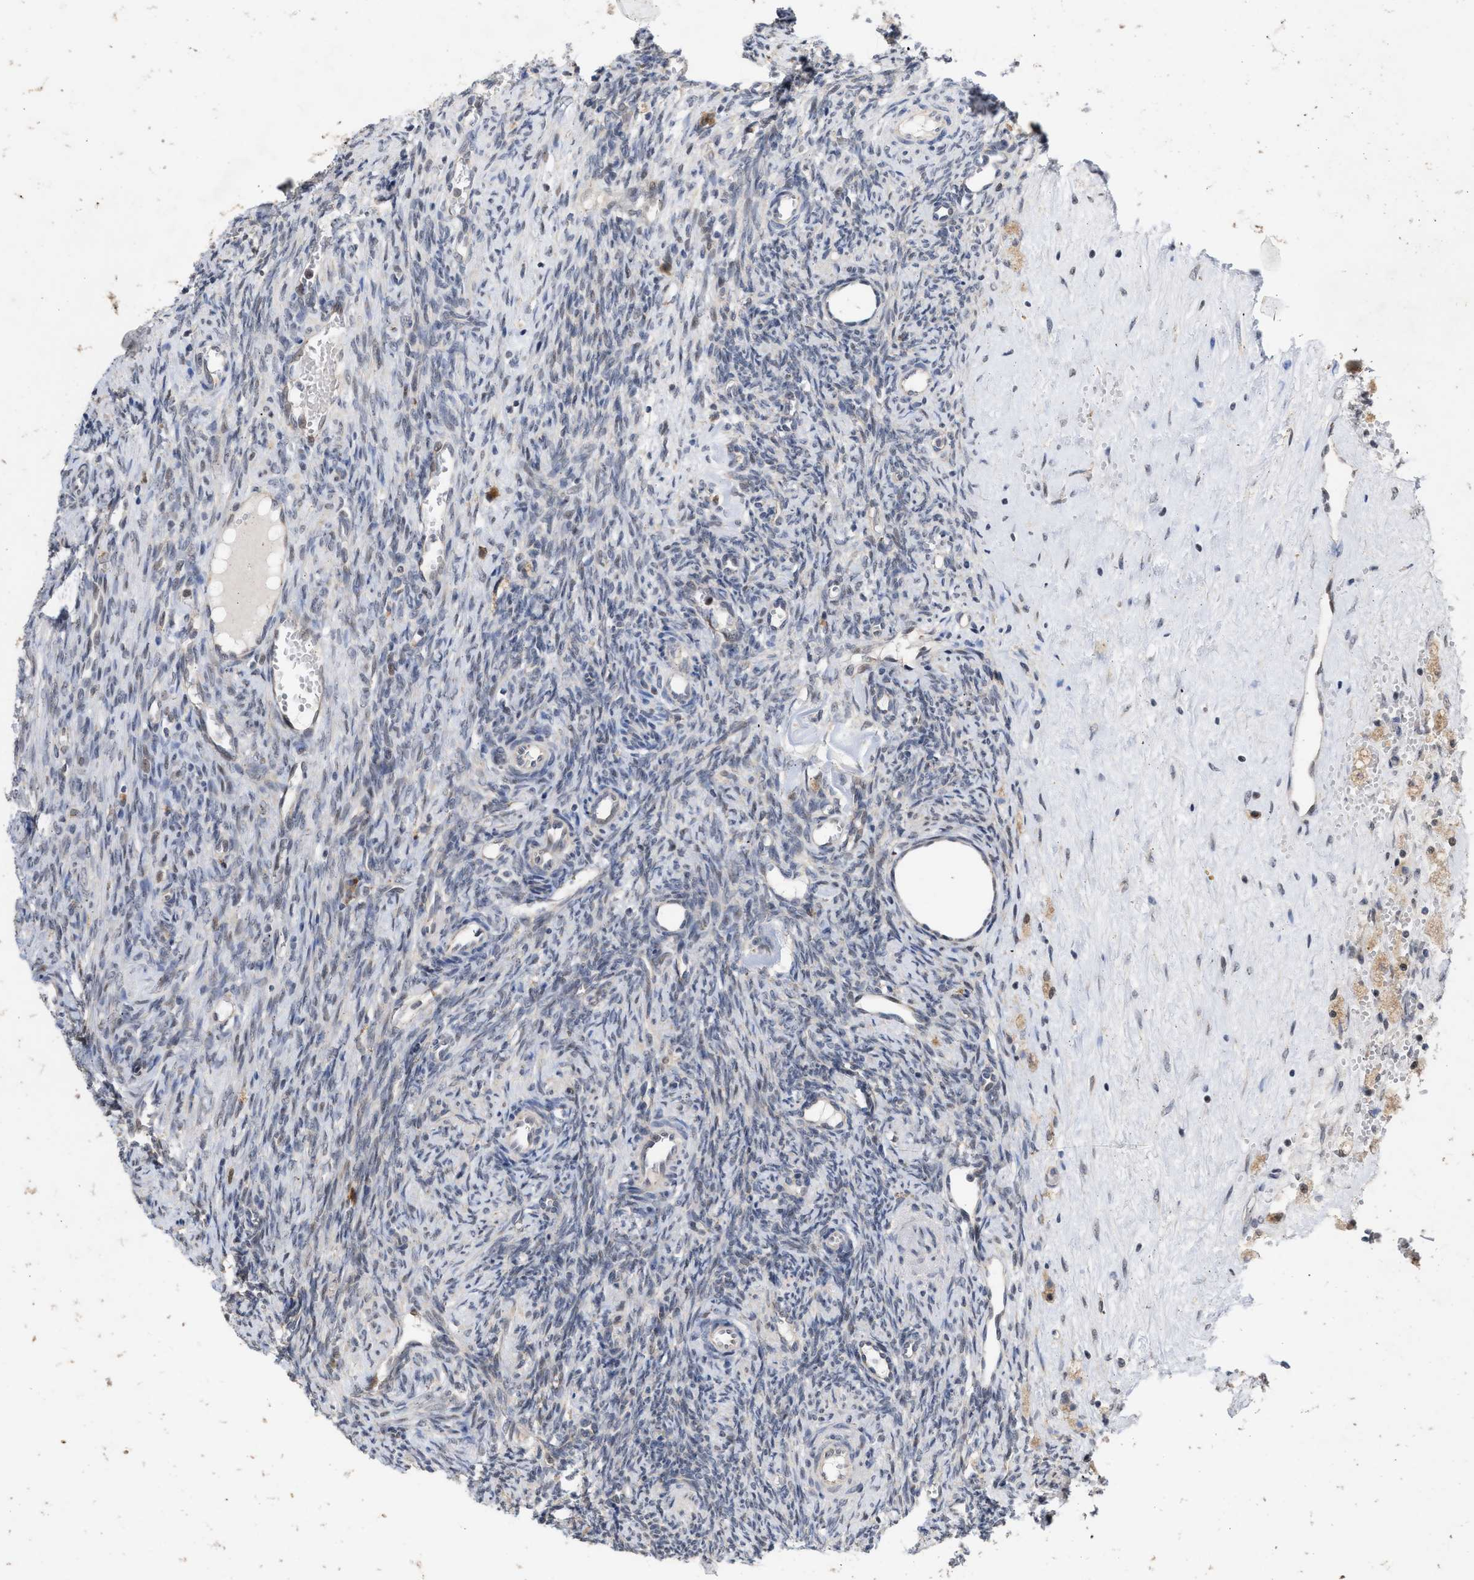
{"staining": {"intensity": "moderate", "quantity": ">75%", "location": "cytoplasmic/membranous"}, "tissue": "ovary", "cell_type": "Follicle cells", "image_type": "normal", "snomed": [{"axis": "morphology", "description": "Normal tissue, NOS"}, {"axis": "topography", "description": "Ovary"}], "caption": "Moderate cytoplasmic/membranous positivity for a protein is seen in about >75% of follicle cells of benign ovary using IHC.", "gene": "MKNK2", "patient": {"sex": "female", "age": 41}}